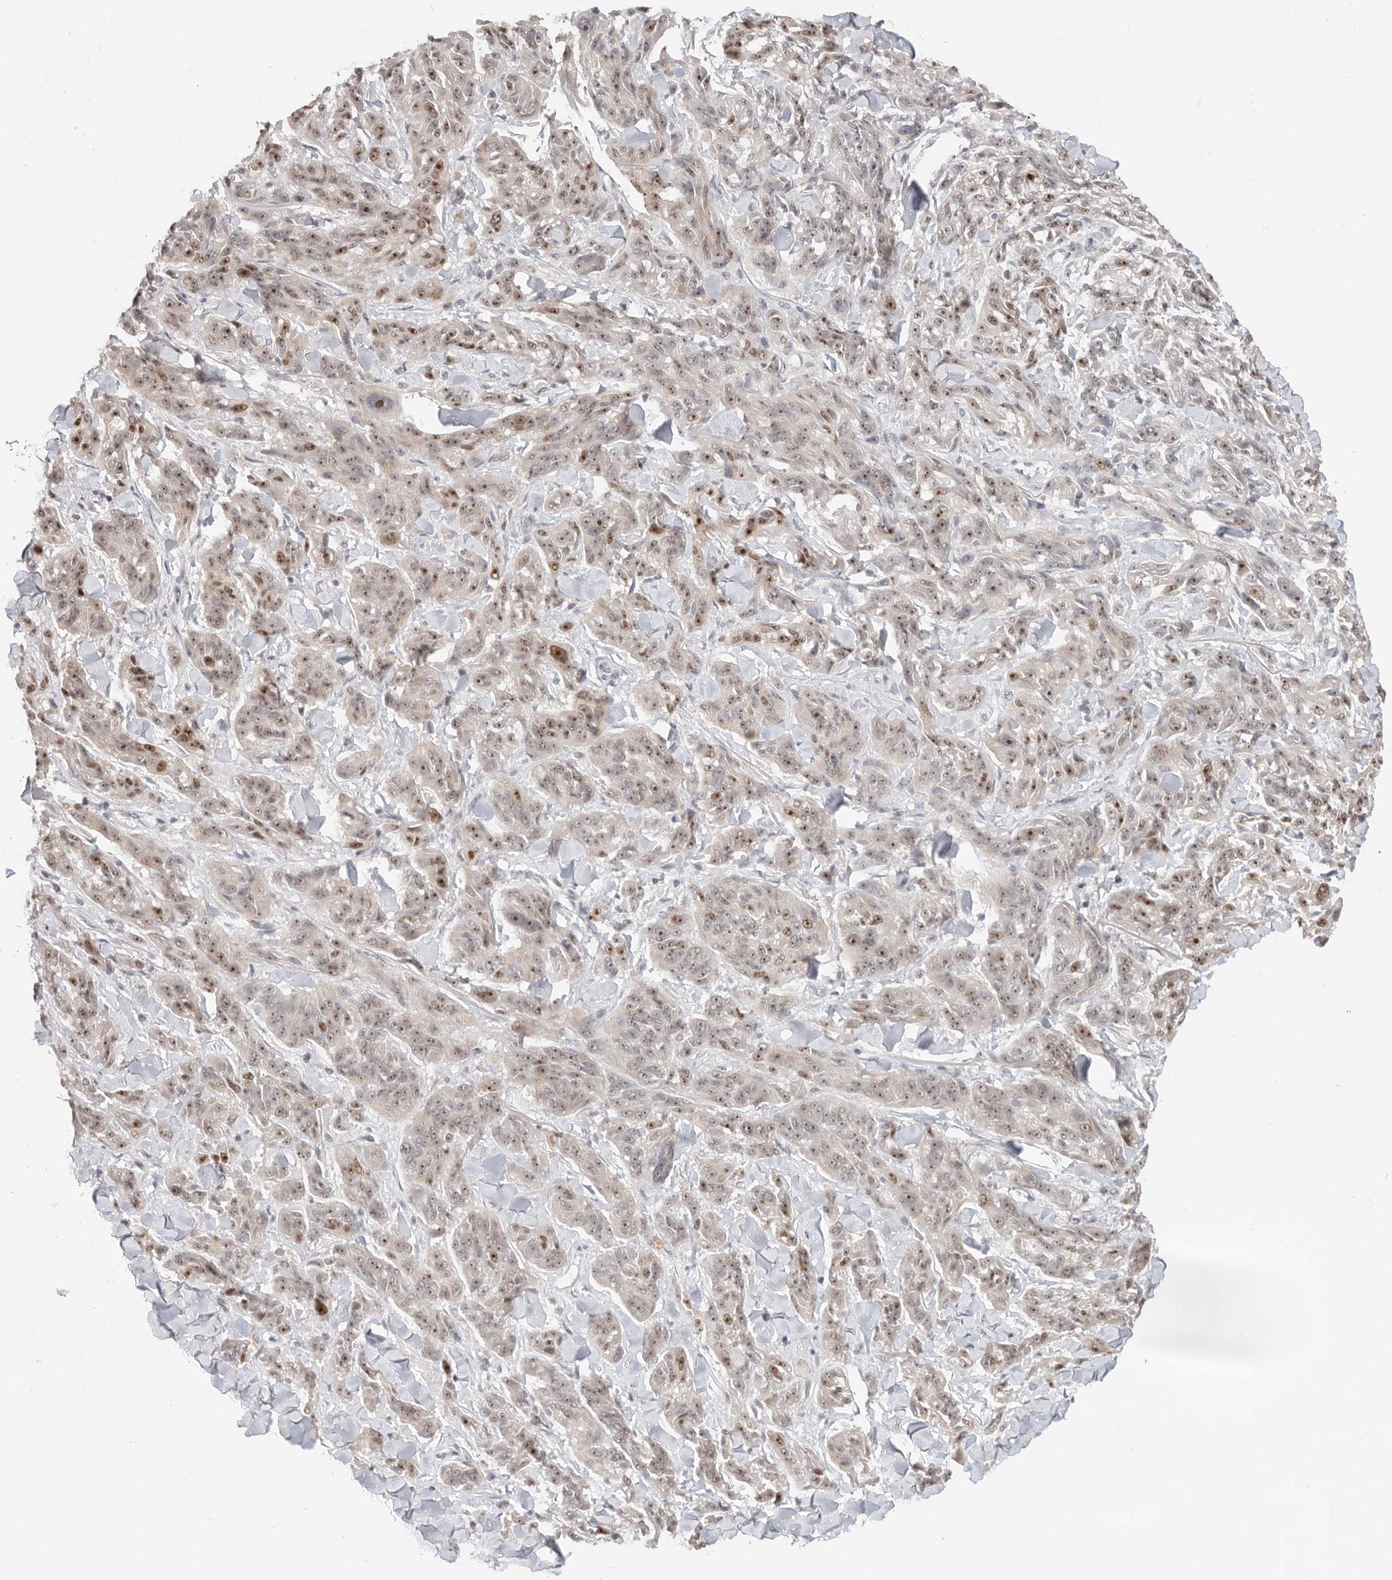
{"staining": {"intensity": "moderate", "quantity": ">75%", "location": "nuclear"}, "tissue": "melanoma", "cell_type": "Tumor cells", "image_type": "cancer", "snomed": [{"axis": "morphology", "description": "Malignant melanoma, NOS"}, {"axis": "topography", "description": "Skin"}], "caption": "Human malignant melanoma stained with a brown dye reveals moderate nuclear positive staining in about >75% of tumor cells.", "gene": "RFC2", "patient": {"sex": "male", "age": 53}}